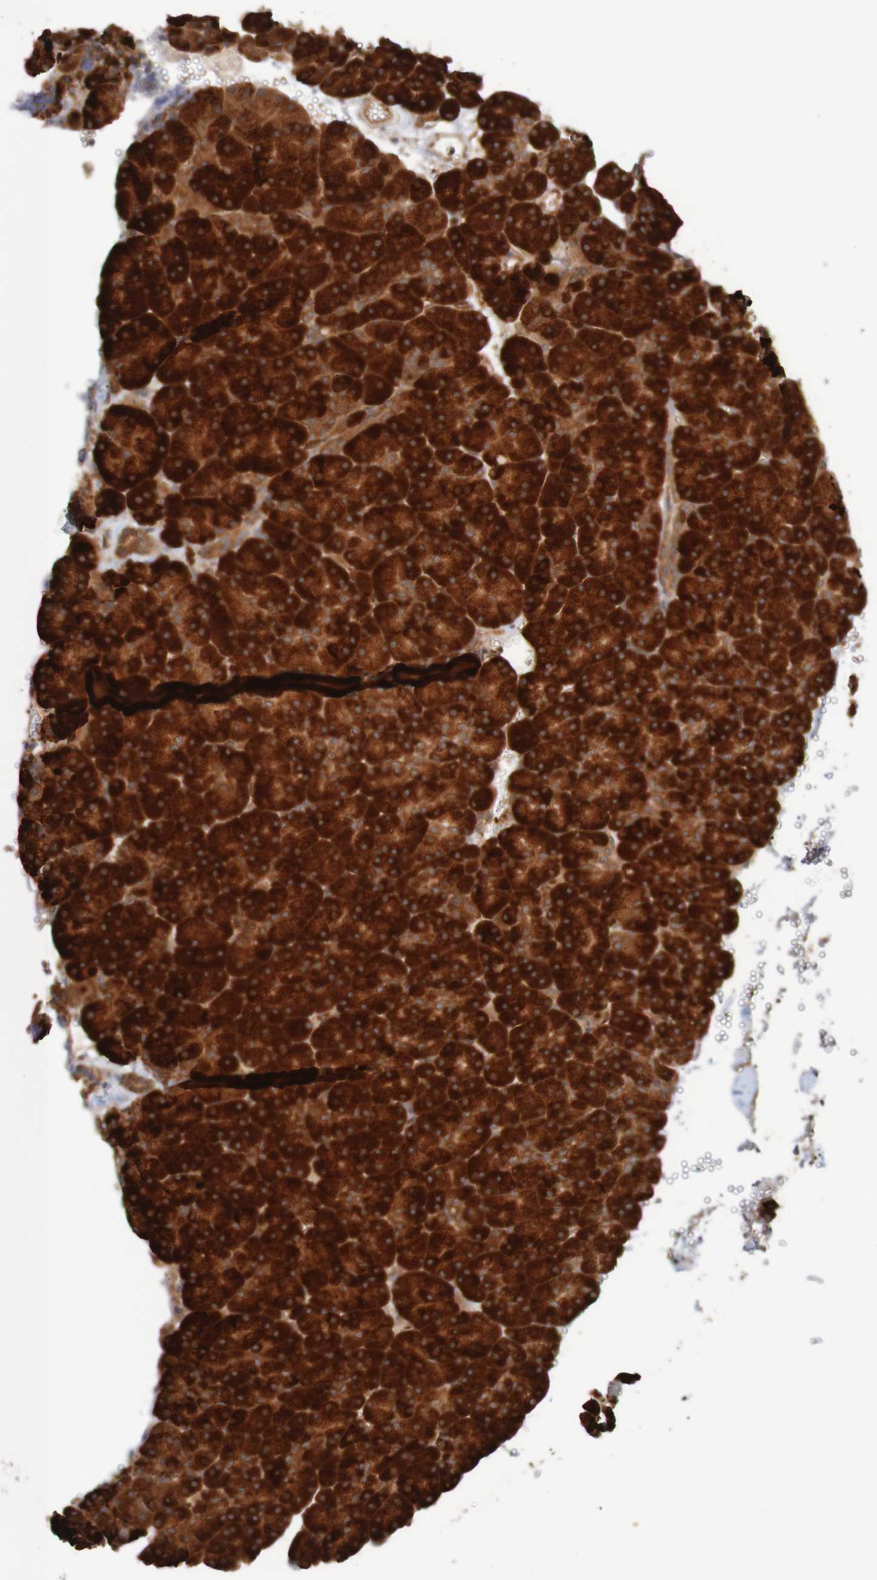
{"staining": {"intensity": "strong", "quantity": ">75%", "location": "cytoplasmic/membranous"}, "tissue": "pancreas", "cell_type": "Exocrine glandular cells", "image_type": "normal", "snomed": [{"axis": "morphology", "description": "Normal tissue, NOS"}, {"axis": "topography", "description": "Pancreas"}], "caption": "Immunohistochemical staining of unremarkable human pancreas exhibits >75% levels of strong cytoplasmic/membranous protein expression in about >75% of exocrine glandular cells. (DAB (3,3'-diaminobenzidine) = brown stain, brightfield microscopy at high magnification).", "gene": "MRPL52", "patient": {"sex": "female", "age": 35}}